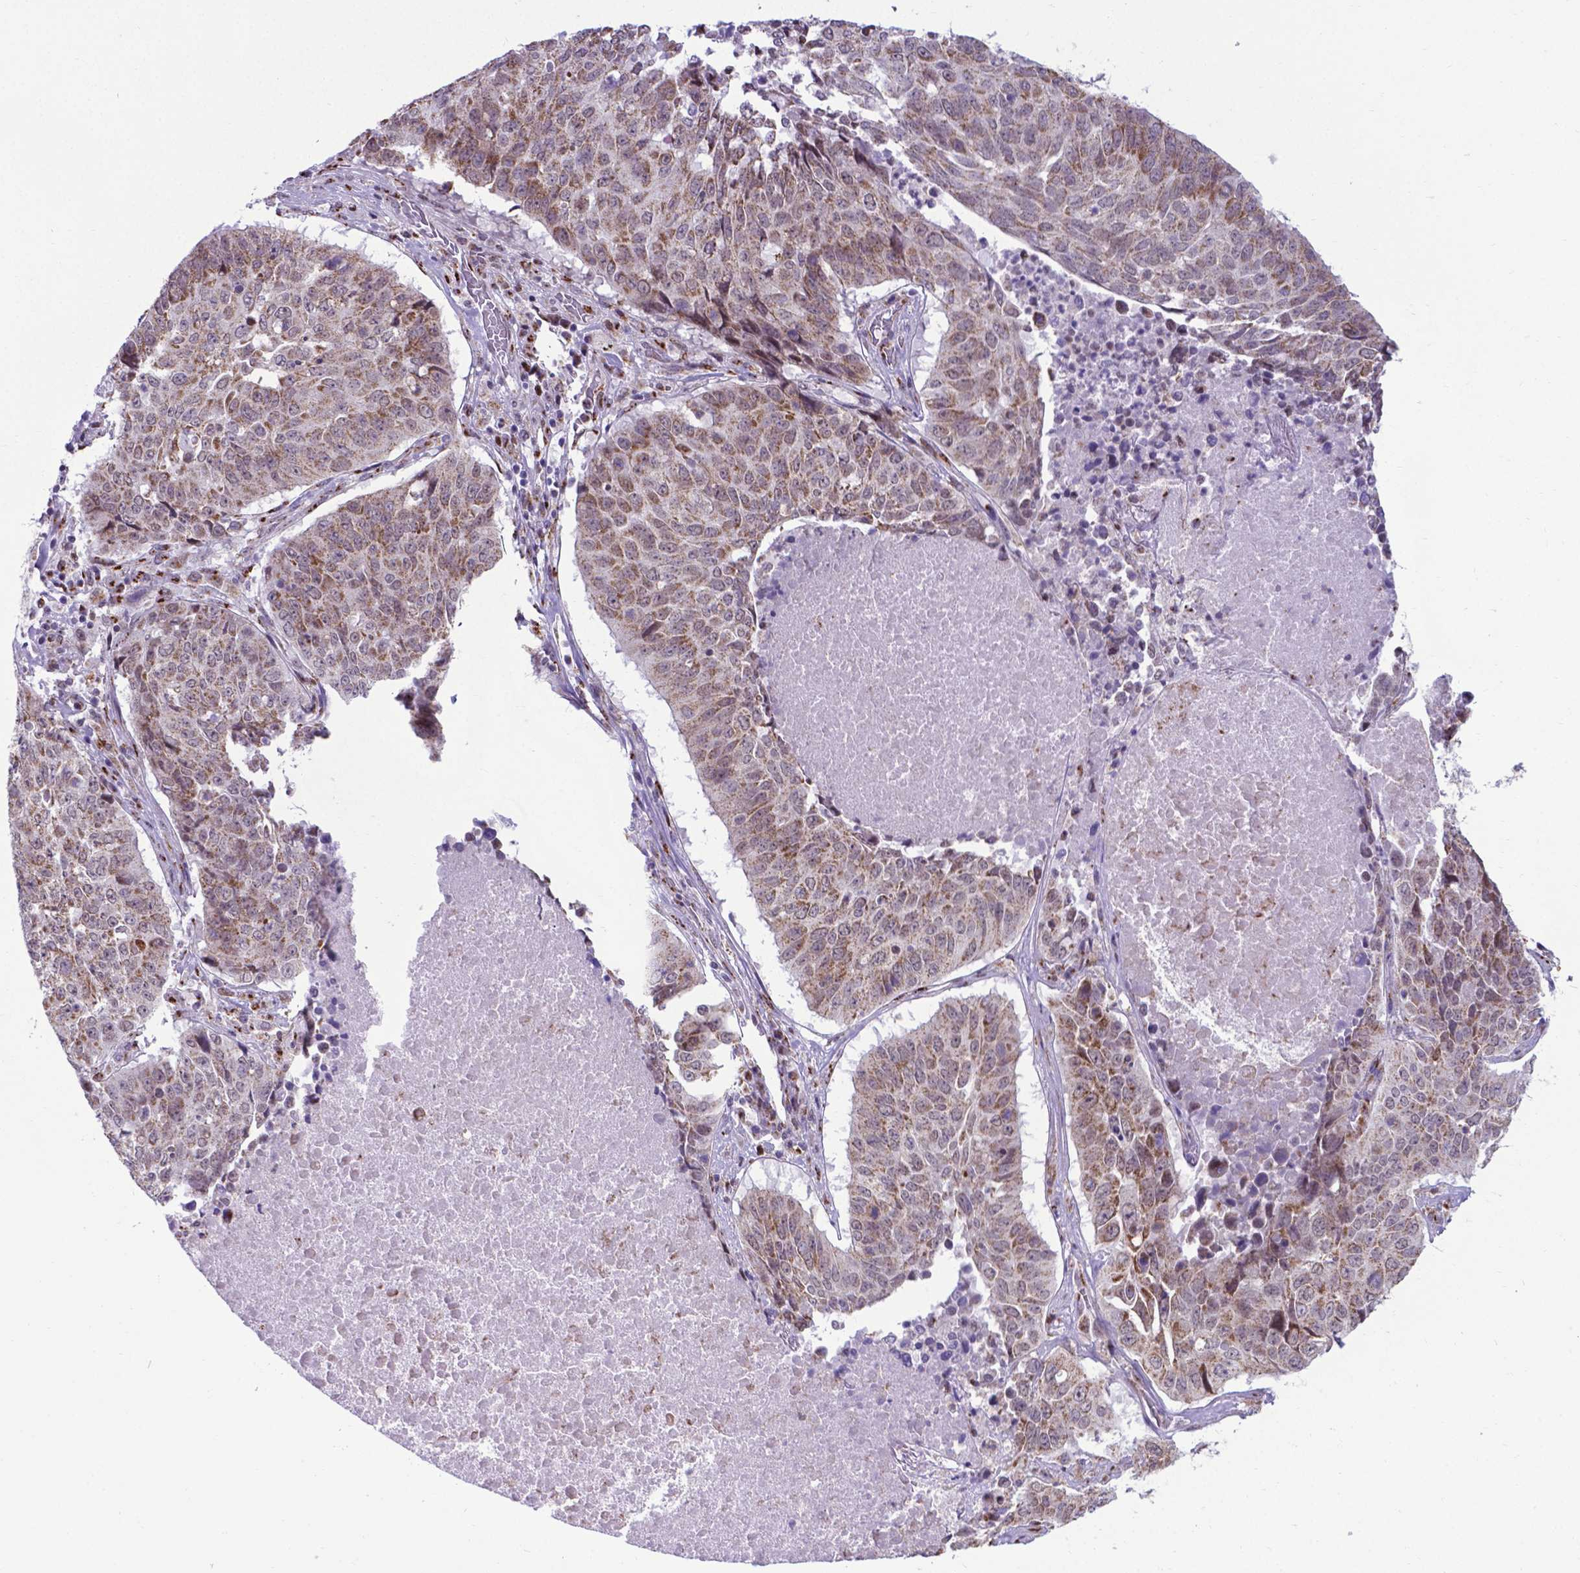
{"staining": {"intensity": "weak", "quantity": ">75%", "location": "cytoplasmic/membranous"}, "tissue": "lung cancer", "cell_type": "Tumor cells", "image_type": "cancer", "snomed": [{"axis": "morphology", "description": "Normal tissue, NOS"}, {"axis": "morphology", "description": "Squamous cell carcinoma, NOS"}, {"axis": "topography", "description": "Bronchus"}, {"axis": "topography", "description": "Lung"}], "caption": "This histopathology image exhibits IHC staining of lung cancer (squamous cell carcinoma), with low weak cytoplasmic/membranous staining in about >75% of tumor cells.", "gene": "MRPL10", "patient": {"sex": "male", "age": 64}}